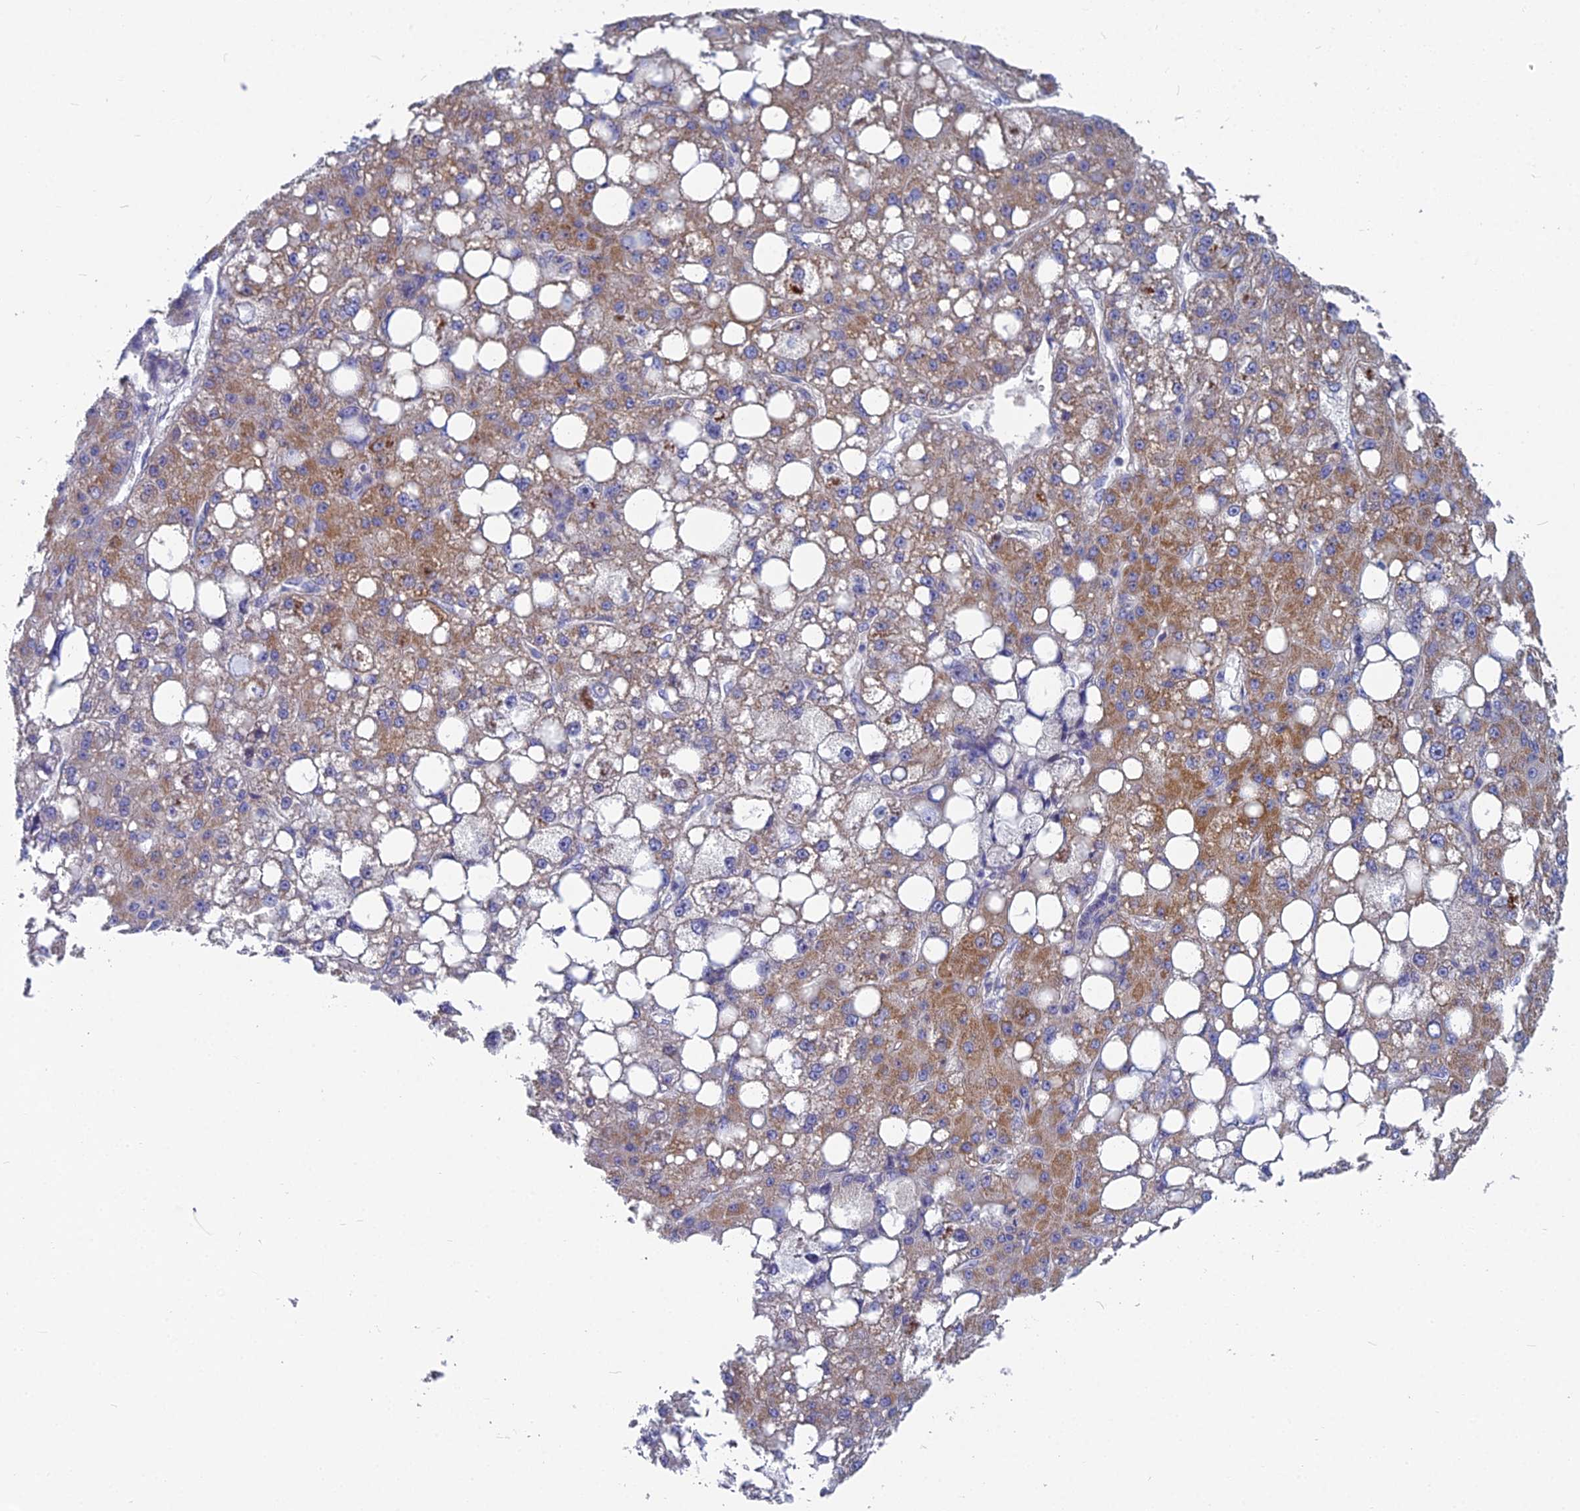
{"staining": {"intensity": "moderate", "quantity": ">75%", "location": "cytoplasmic/membranous"}, "tissue": "liver cancer", "cell_type": "Tumor cells", "image_type": "cancer", "snomed": [{"axis": "morphology", "description": "Carcinoma, Hepatocellular, NOS"}, {"axis": "topography", "description": "Liver"}], "caption": "Human liver cancer (hepatocellular carcinoma) stained with a brown dye exhibits moderate cytoplasmic/membranous positive staining in approximately >75% of tumor cells.", "gene": "COX20", "patient": {"sex": "male", "age": 67}}